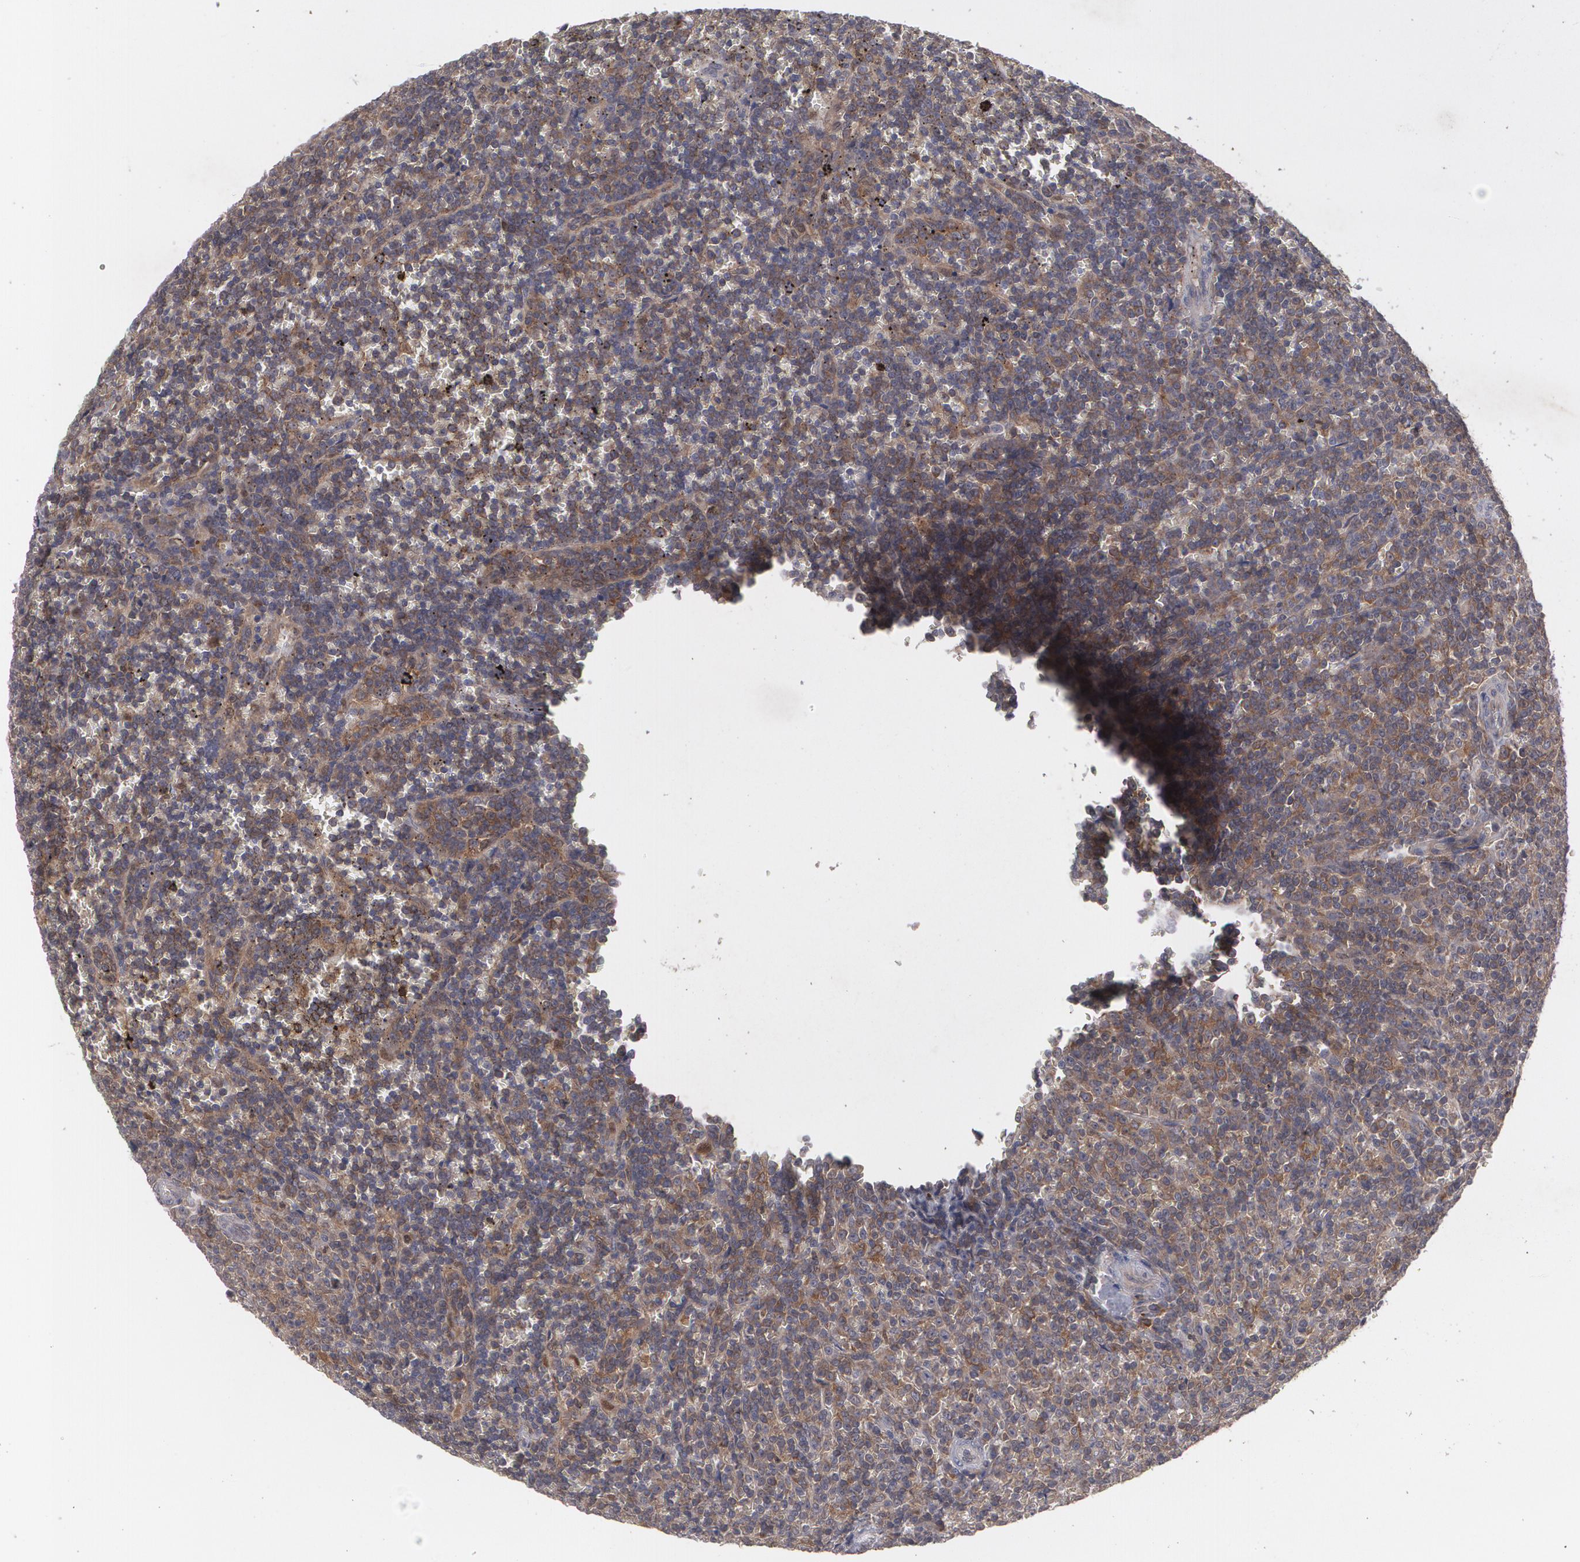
{"staining": {"intensity": "moderate", "quantity": "<25%", "location": "cytoplasmic/membranous"}, "tissue": "lymphoma", "cell_type": "Tumor cells", "image_type": "cancer", "snomed": [{"axis": "morphology", "description": "Malignant lymphoma, non-Hodgkin's type, Low grade"}, {"axis": "topography", "description": "Spleen"}], "caption": "A high-resolution photomicrograph shows immunohistochemistry staining of lymphoma, which demonstrates moderate cytoplasmic/membranous staining in about <25% of tumor cells. Ihc stains the protein in brown and the nuclei are stained blue.", "gene": "HTT", "patient": {"sex": "male", "age": 80}}